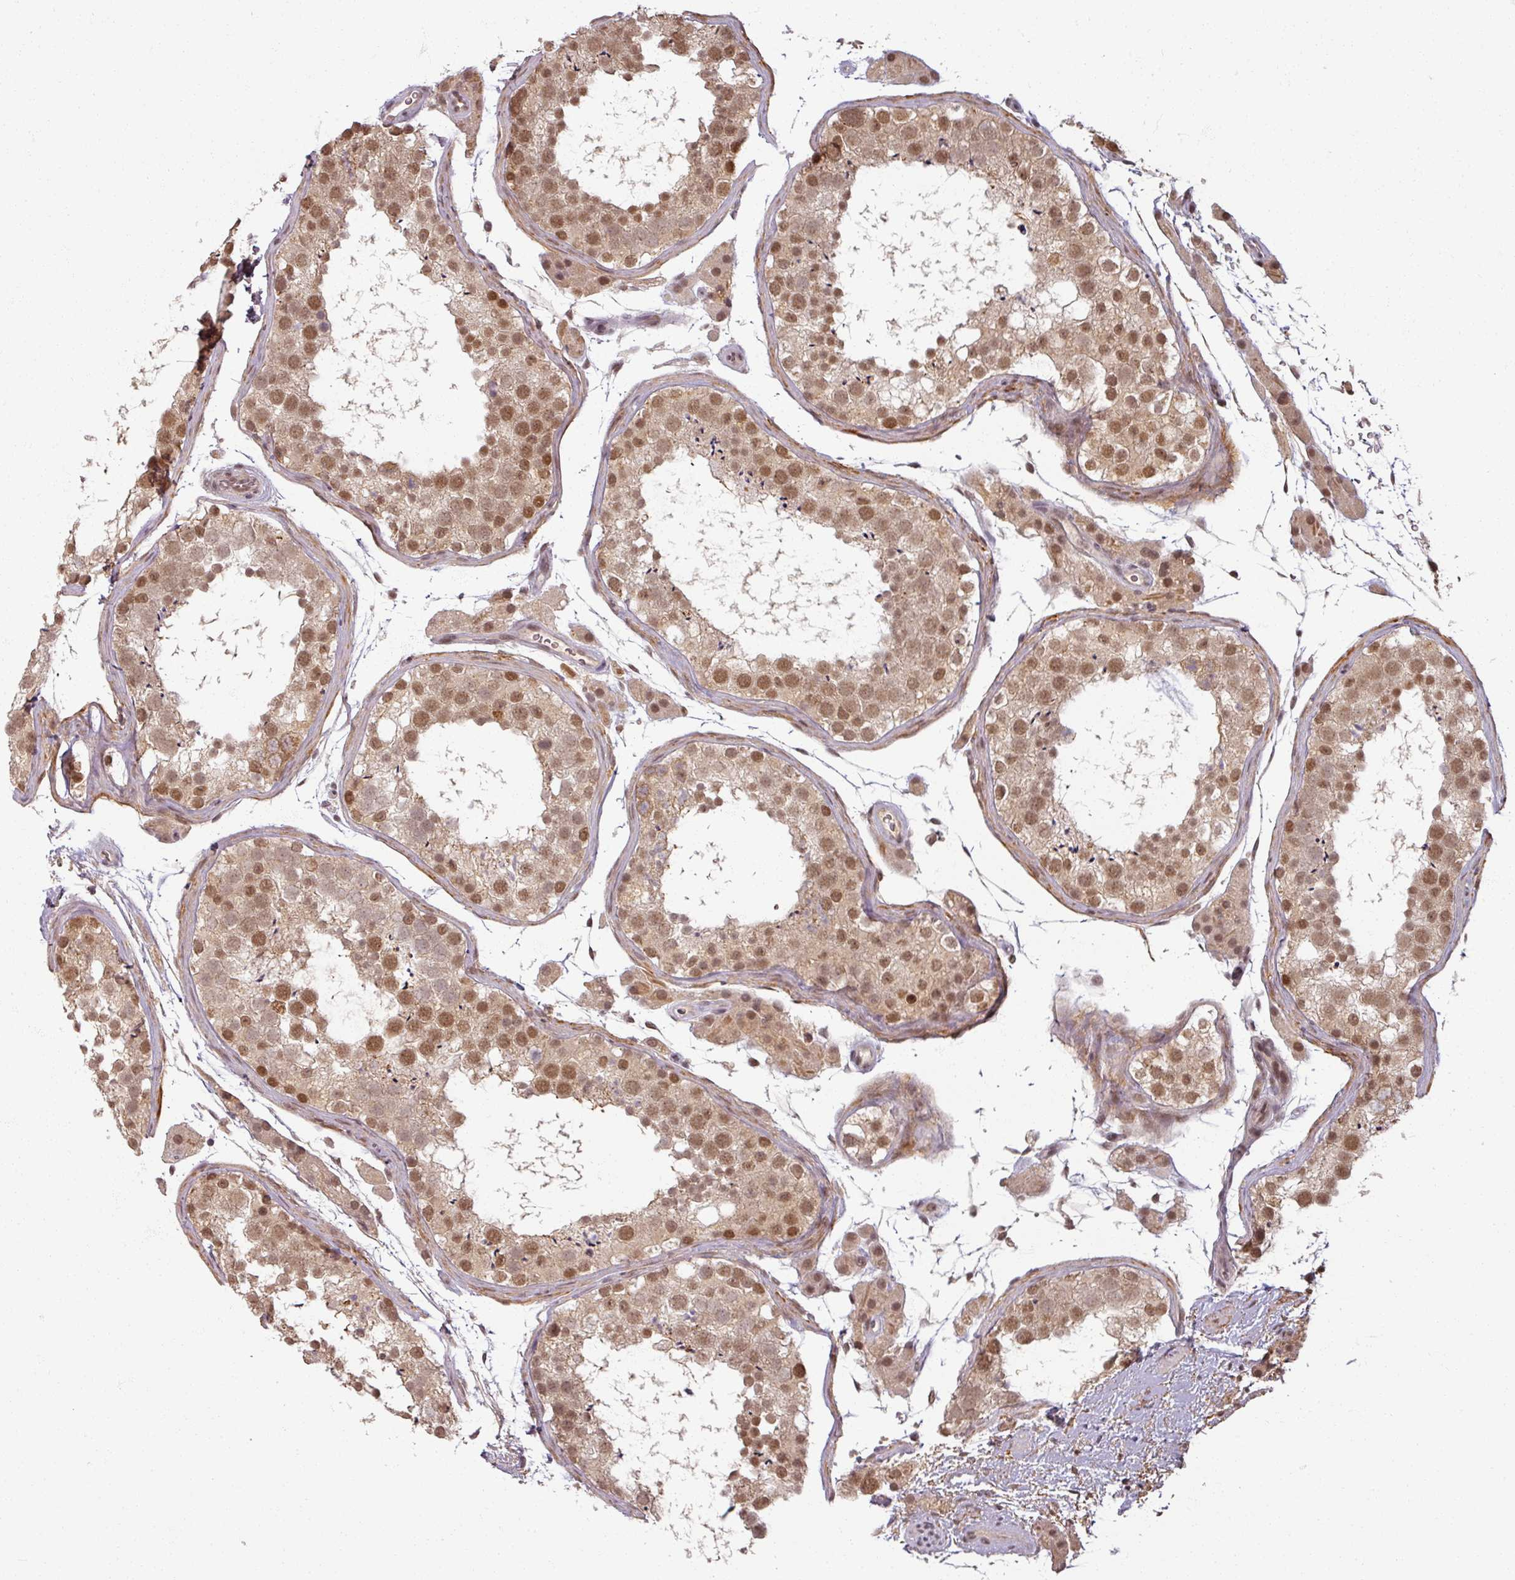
{"staining": {"intensity": "moderate", "quantity": ">75%", "location": "nuclear"}, "tissue": "testis", "cell_type": "Cells in seminiferous ducts", "image_type": "normal", "snomed": [{"axis": "morphology", "description": "Normal tissue, NOS"}, {"axis": "topography", "description": "Testis"}], "caption": "Moderate nuclear protein staining is appreciated in about >75% of cells in seminiferous ducts in testis.", "gene": "POLR2G", "patient": {"sex": "male", "age": 41}}